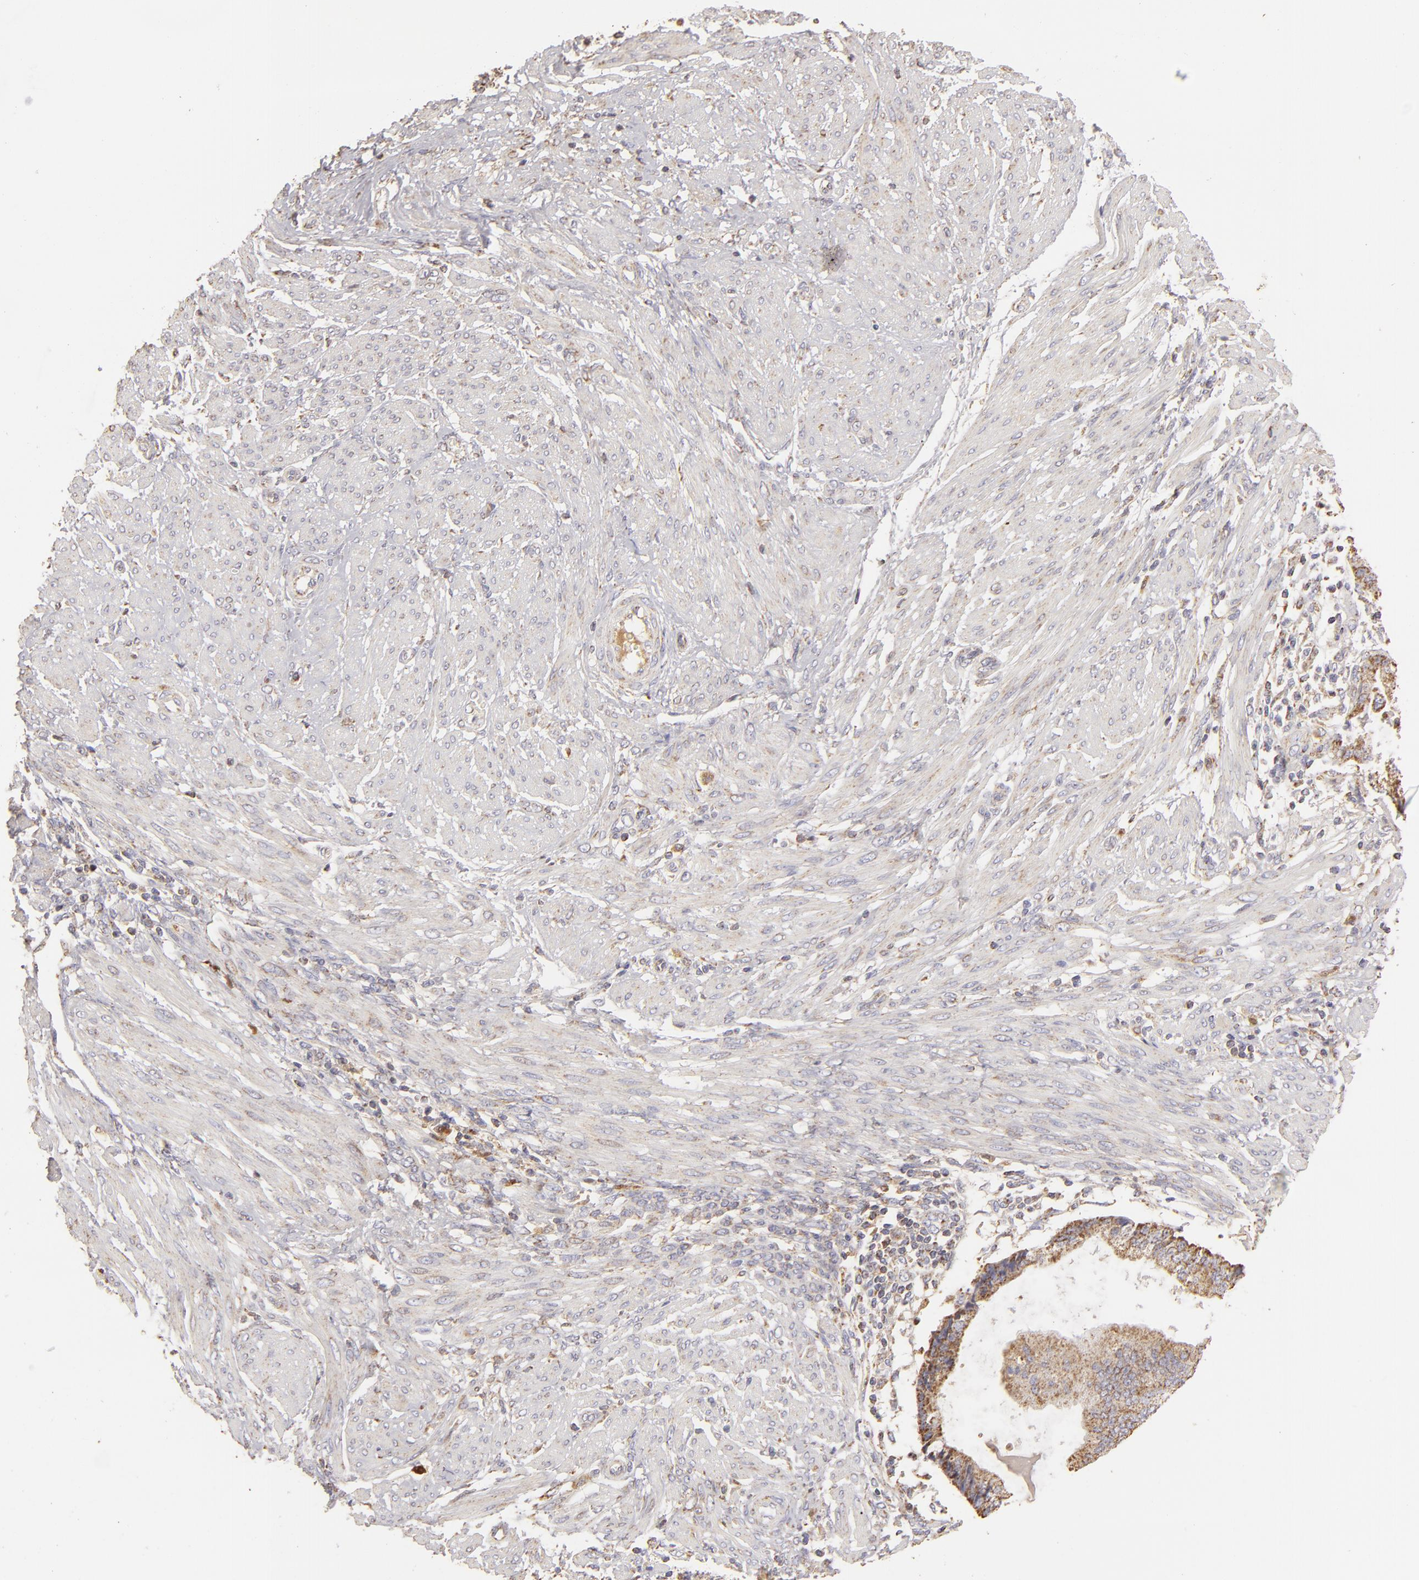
{"staining": {"intensity": "moderate", "quantity": ">75%", "location": "cytoplasmic/membranous"}, "tissue": "endometrial cancer", "cell_type": "Tumor cells", "image_type": "cancer", "snomed": [{"axis": "morphology", "description": "Adenocarcinoma, NOS"}, {"axis": "topography", "description": "Endometrium"}], "caption": "Endometrial cancer stained for a protein demonstrates moderate cytoplasmic/membranous positivity in tumor cells.", "gene": "CFB", "patient": {"sex": "female", "age": 63}}